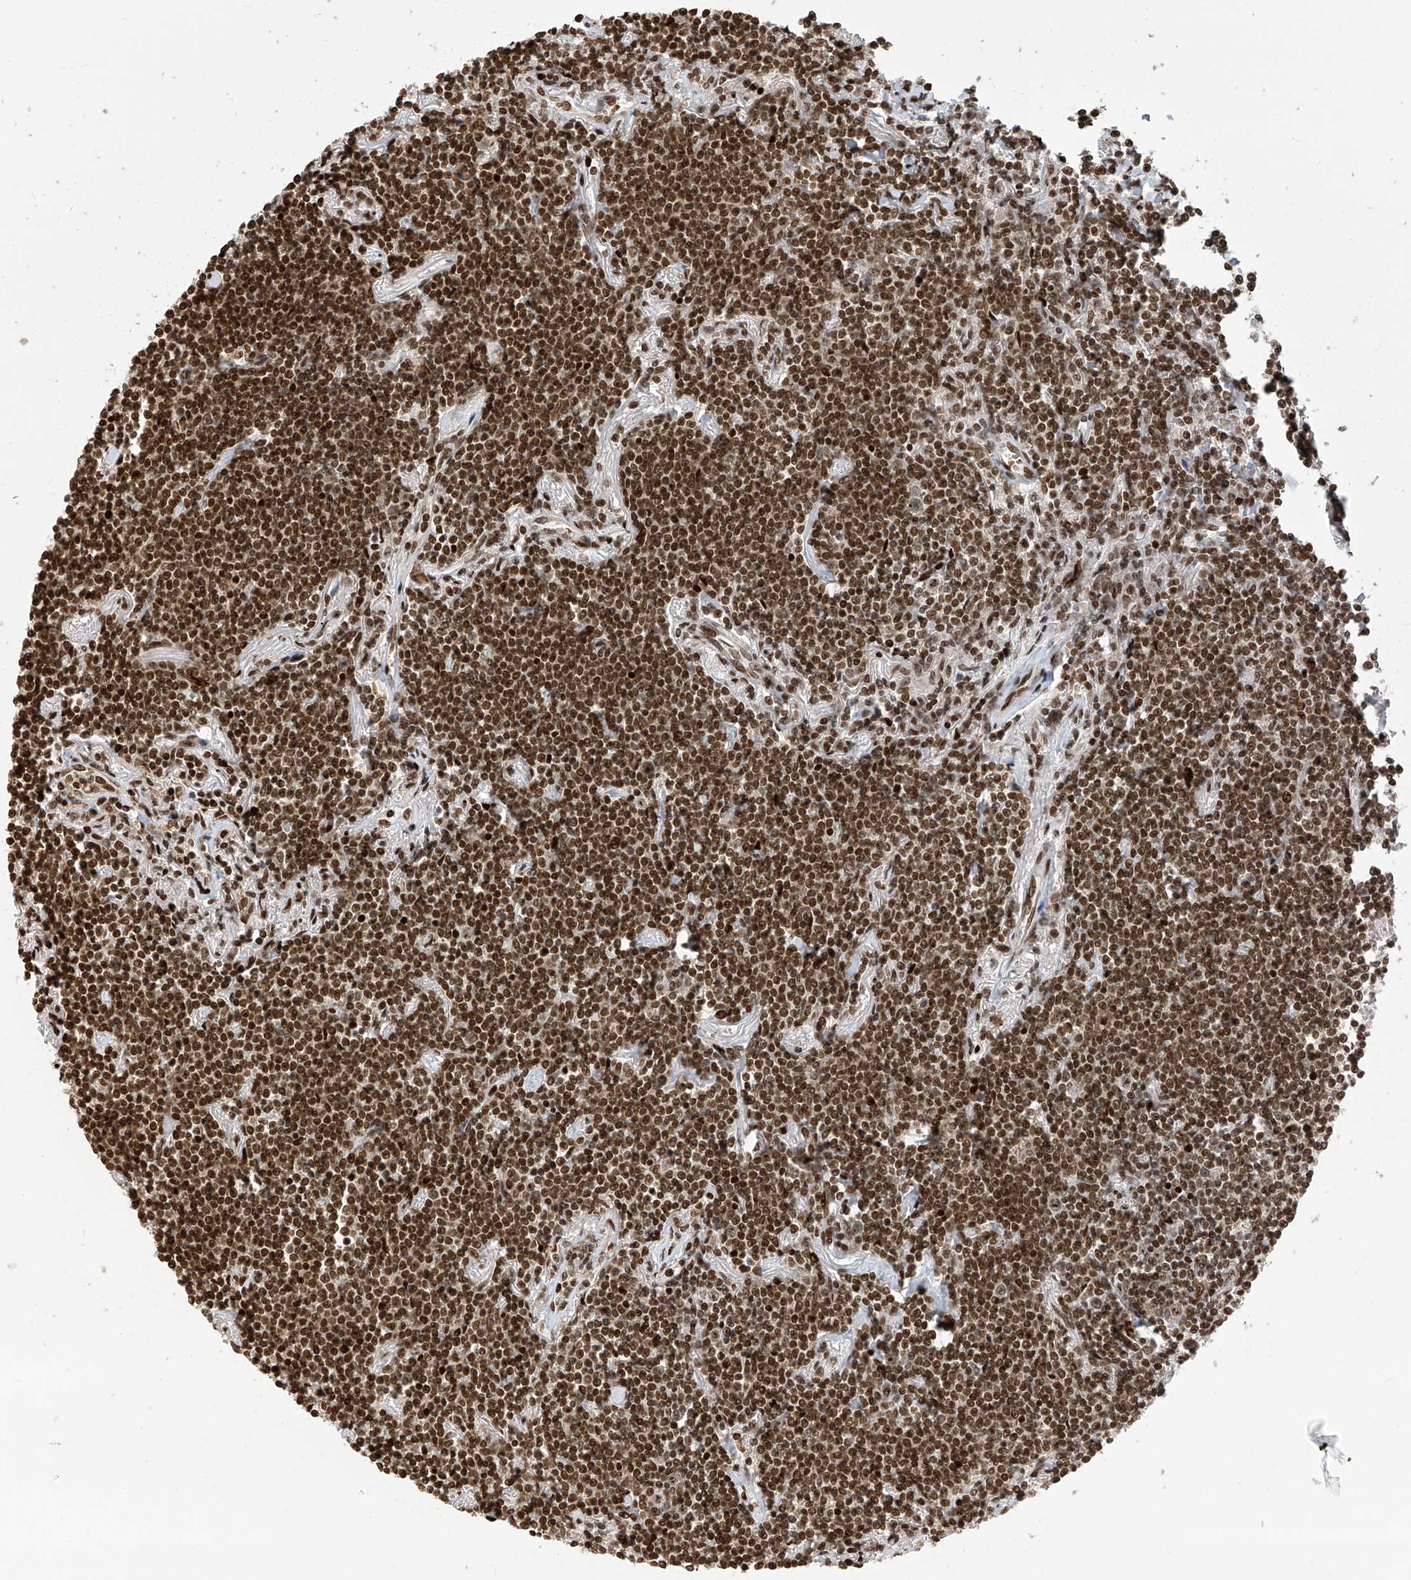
{"staining": {"intensity": "strong", "quantity": ">75%", "location": "nuclear"}, "tissue": "lymphoma", "cell_type": "Tumor cells", "image_type": "cancer", "snomed": [{"axis": "morphology", "description": "Malignant lymphoma, non-Hodgkin's type, Low grade"}, {"axis": "topography", "description": "Lung"}], "caption": "The immunohistochemical stain highlights strong nuclear expression in tumor cells of malignant lymphoma, non-Hodgkin's type (low-grade) tissue. (DAB (3,3'-diaminobenzidine) IHC with brightfield microscopy, high magnification).", "gene": "PAK1IP1", "patient": {"sex": "female", "age": 71}}